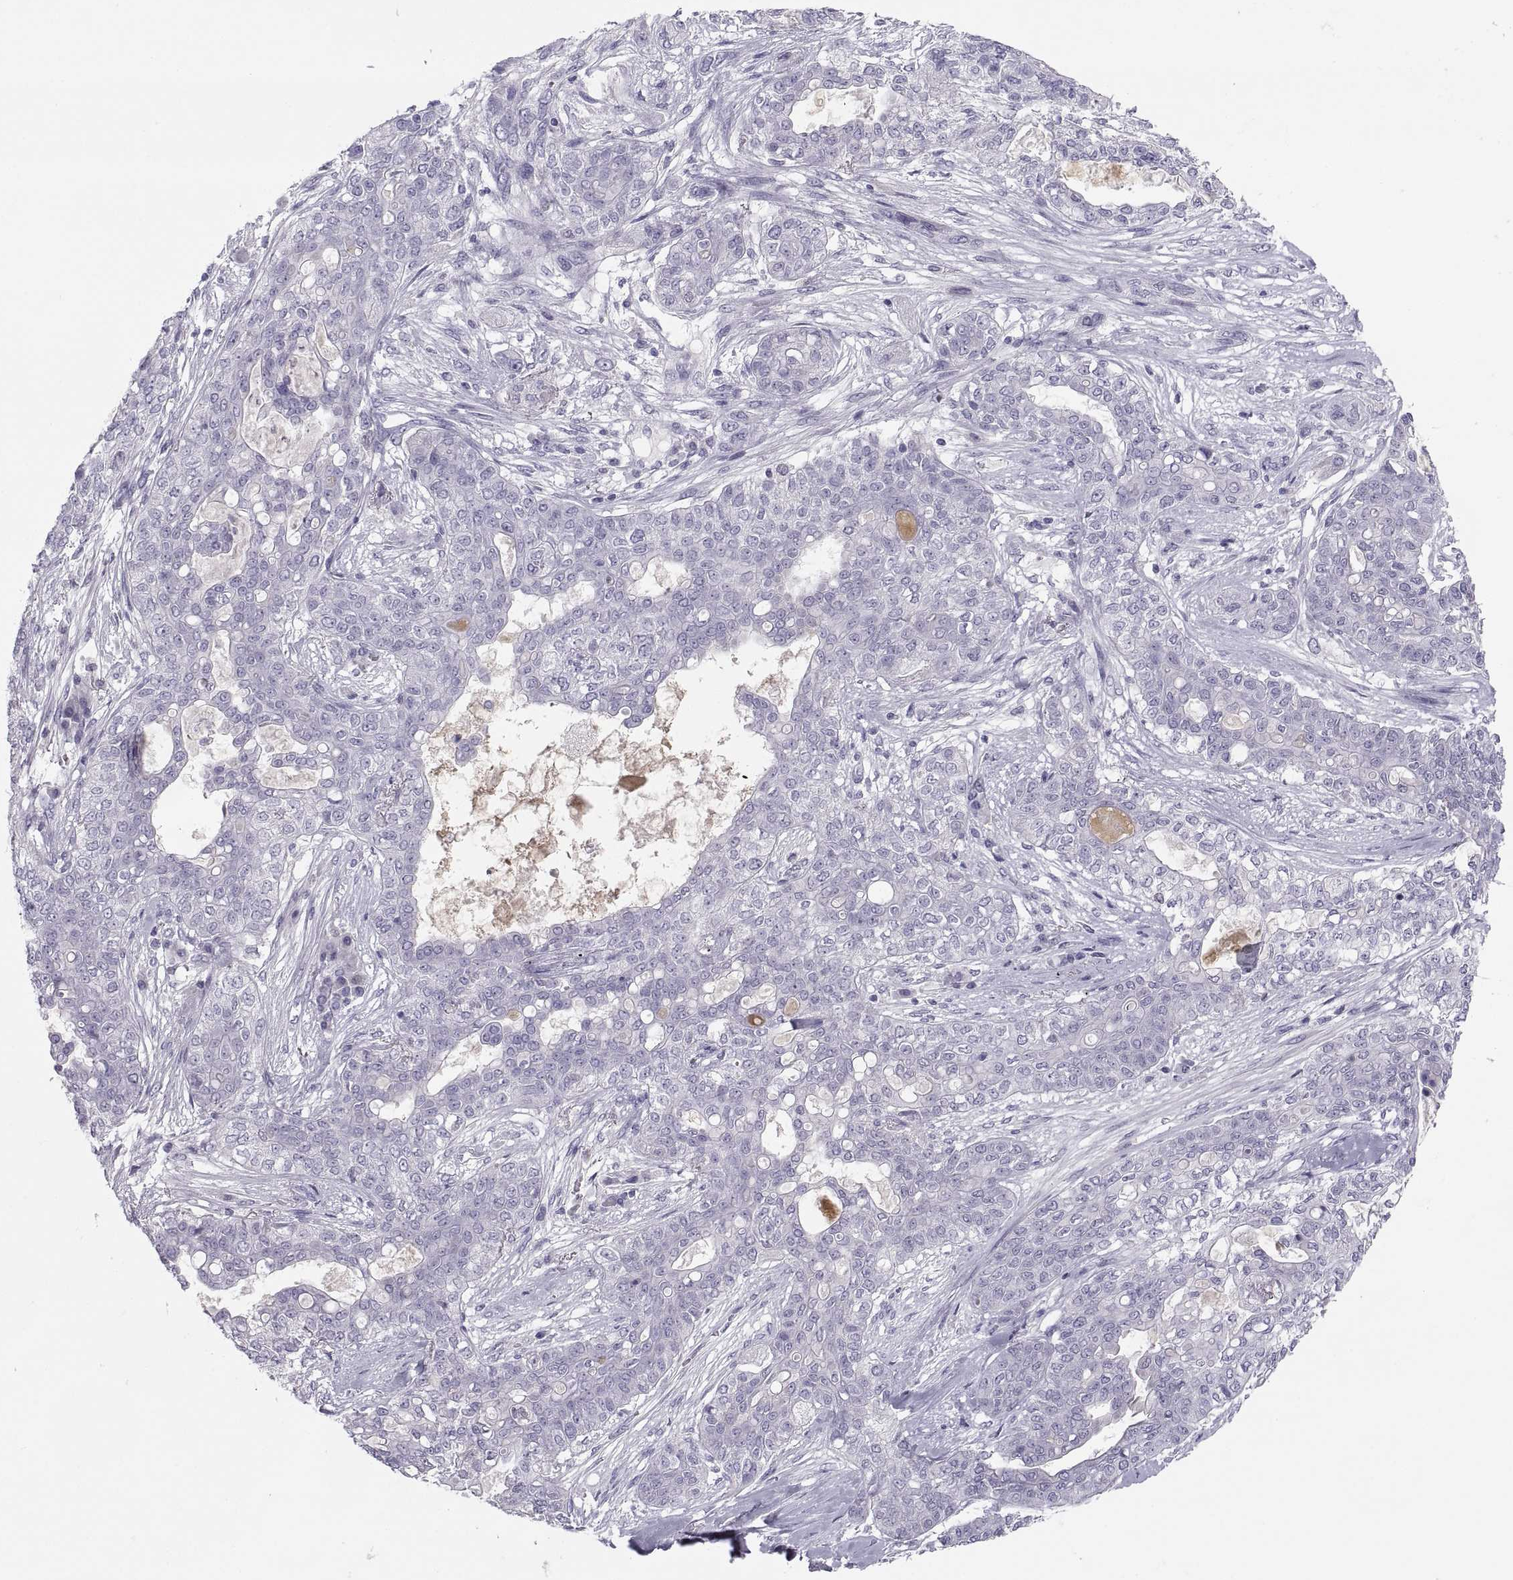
{"staining": {"intensity": "negative", "quantity": "none", "location": "none"}, "tissue": "lung cancer", "cell_type": "Tumor cells", "image_type": "cancer", "snomed": [{"axis": "morphology", "description": "Squamous cell carcinoma, NOS"}, {"axis": "topography", "description": "Lung"}], "caption": "The immunohistochemistry micrograph has no significant positivity in tumor cells of lung cancer (squamous cell carcinoma) tissue.", "gene": "MAGEB2", "patient": {"sex": "female", "age": 70}}